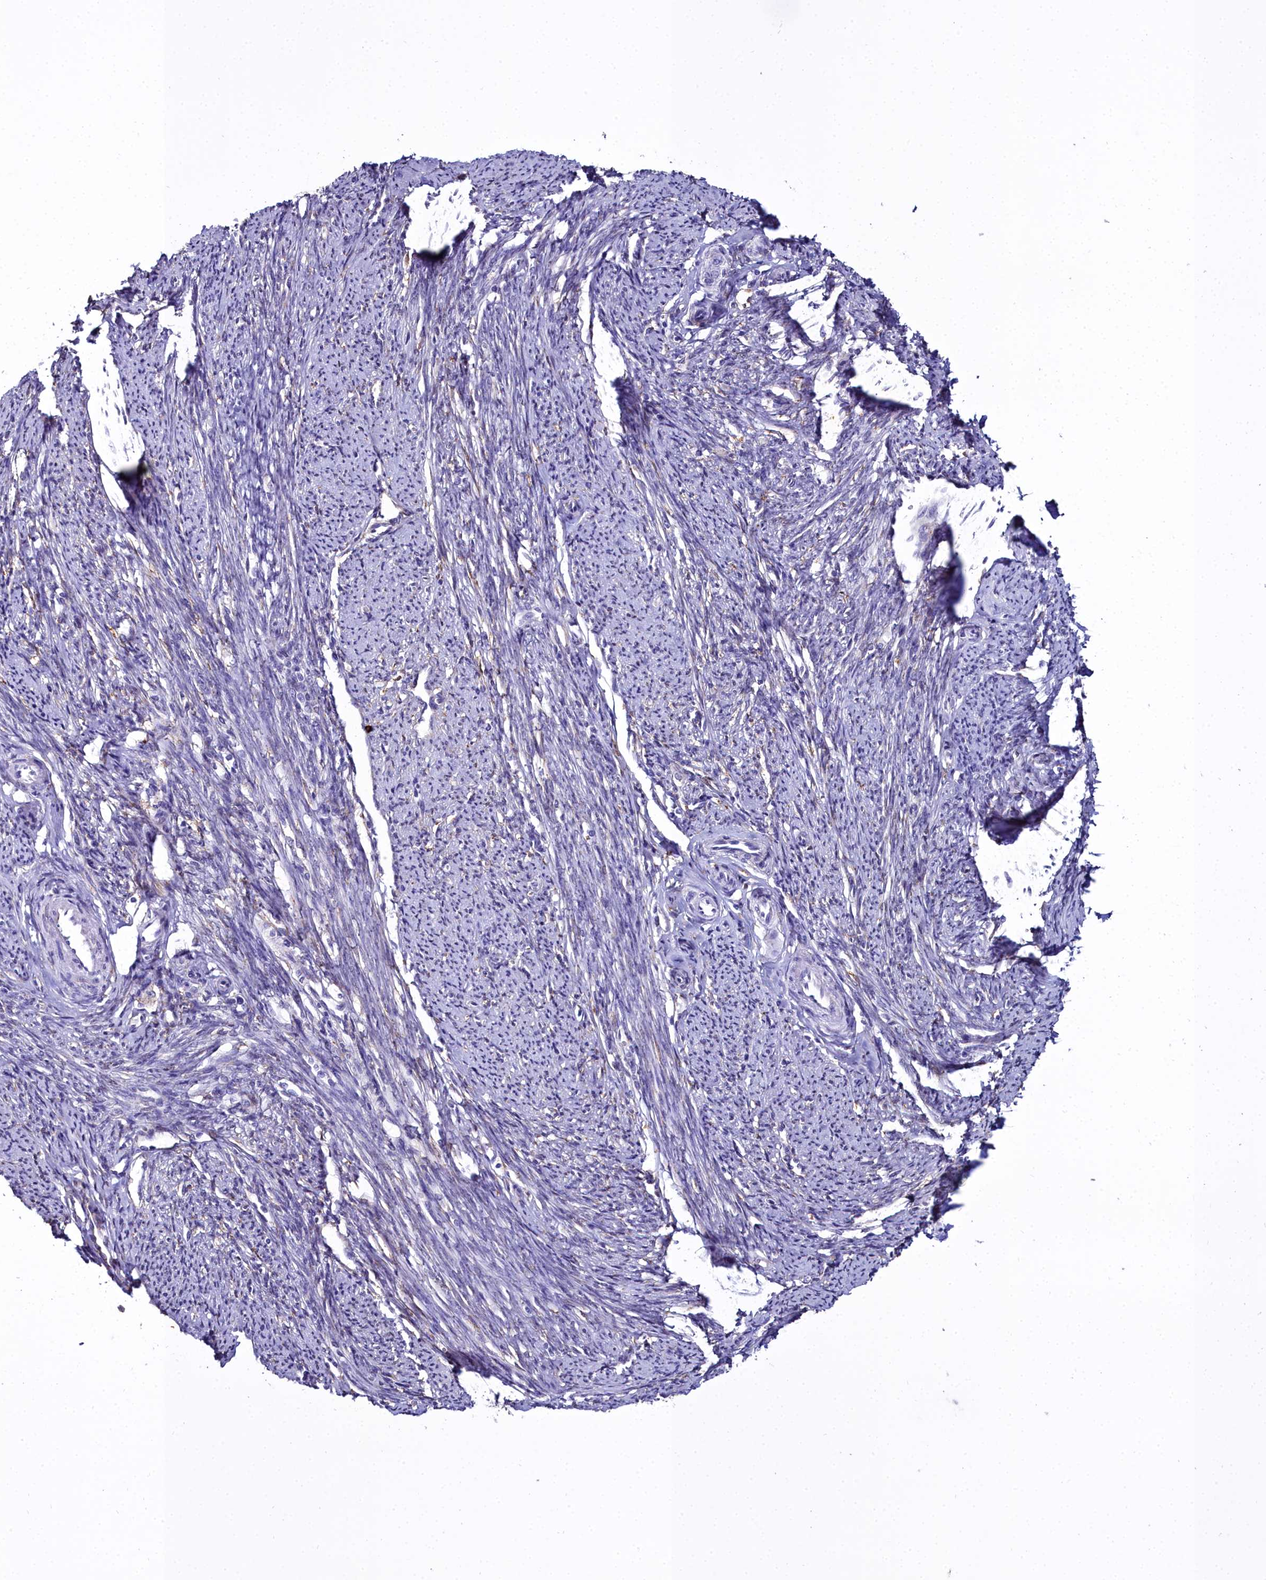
{"staining": {"intensity": "negative", "quantity": "none", "location": "none"}, "tissue": "smooth muscle", "cell_type": "Smooth muscle cells", "image_type": "normal", "snomed": [{"axis": "morphology", "description": "Normal tissue, NOS"}, {"axis": "topography", "description": "Smooth muscle"}, {"axis": "topography", "description": "Uterus"}], "caption": "This is an immunohistochemistry photomicrograph of unremarkable smooth muscle. There is no positivity in smooth muscle cells.", "gene": "TXNDC5", "patient": {"sex": "female", "age": 59}}